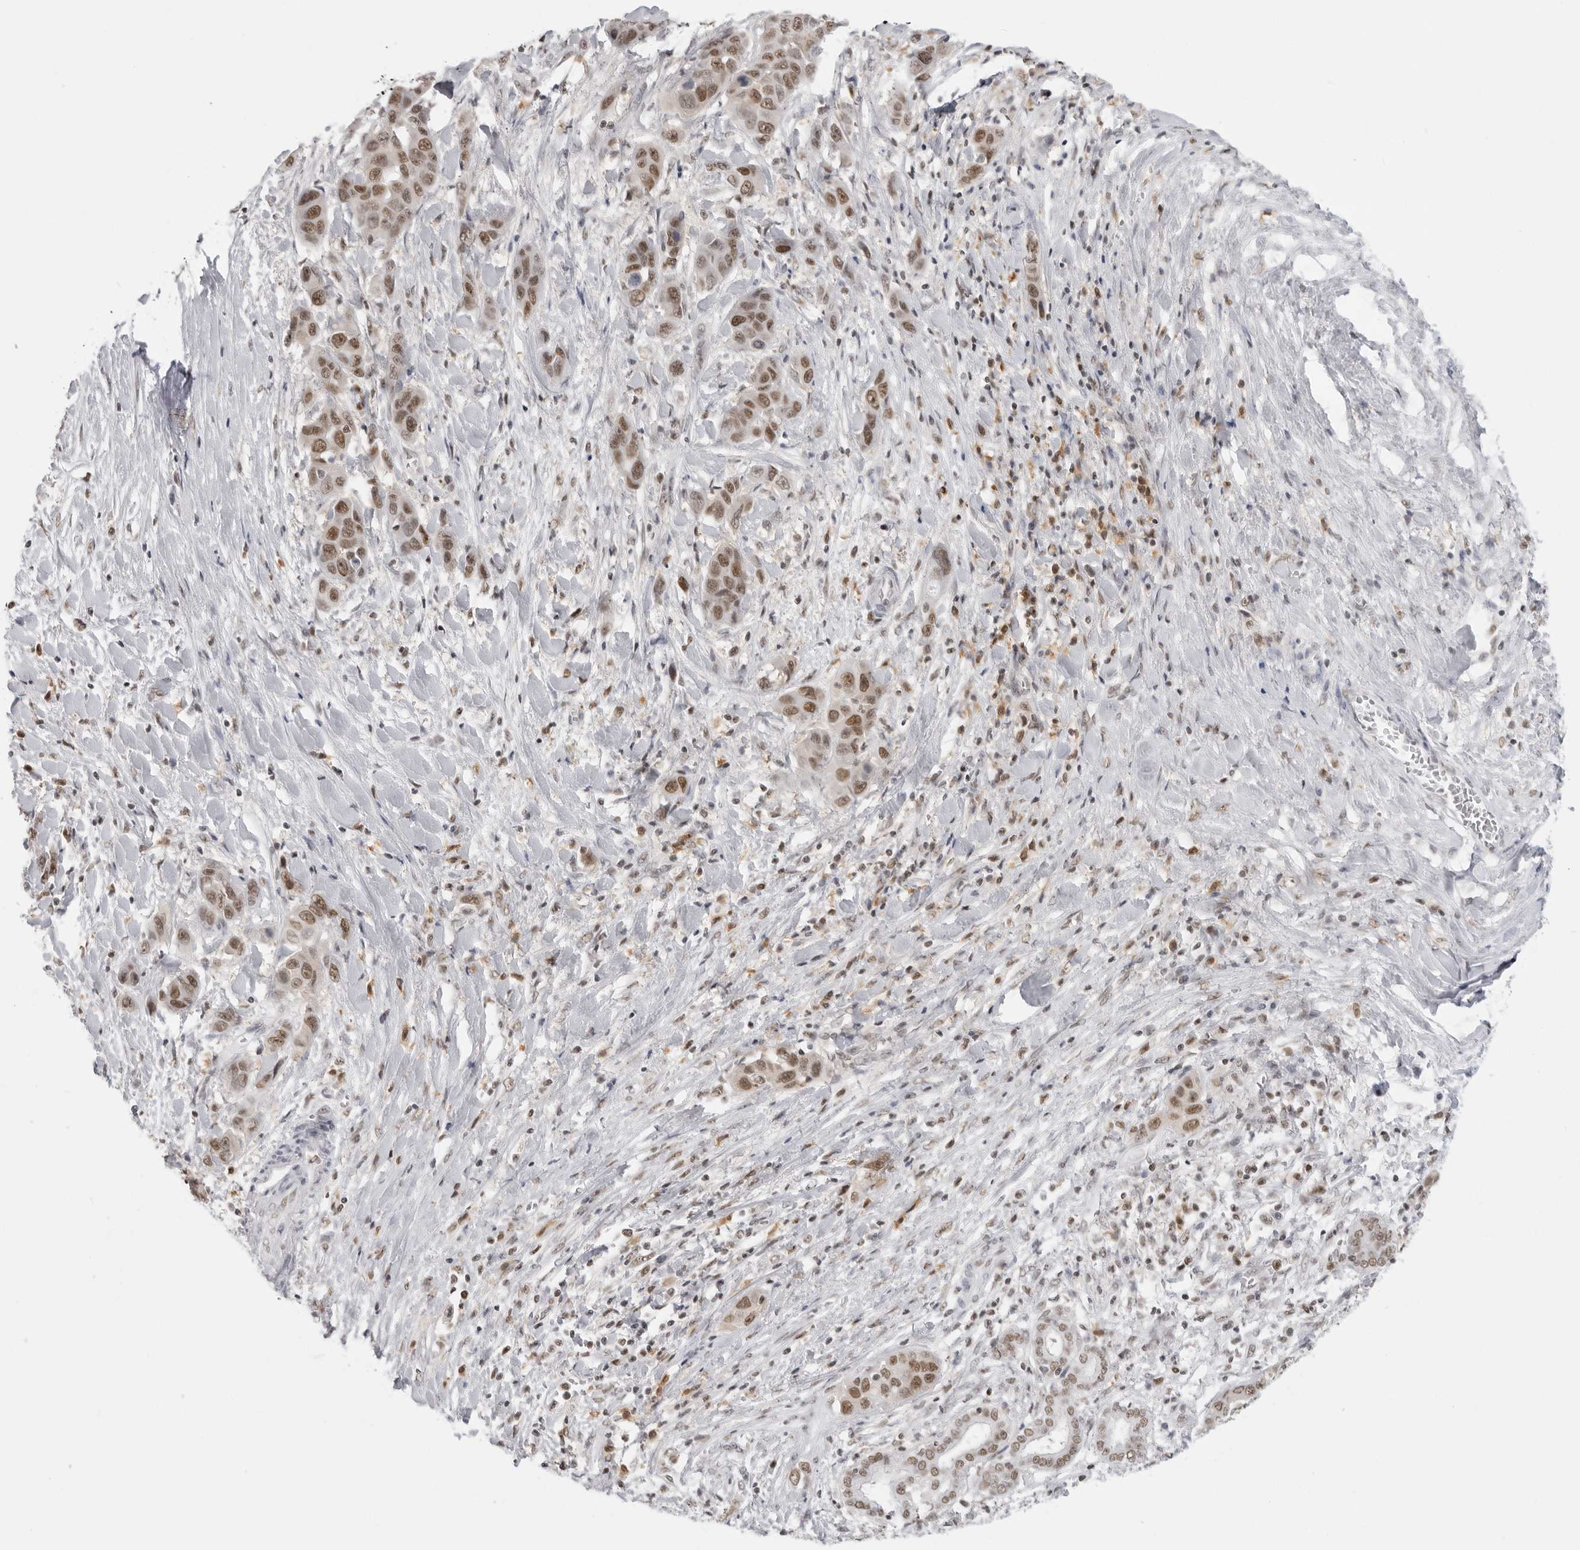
{"staining": {"intensity": "moderate", "quantity": ">75%", "location": "nuclear"}, "tissue": "liver cancer", "cell_type": "Tumor cells", "image_type": "cancer", "snomed": [{"axis": "morphology", "description": "Cholangiocarcinoma"}, {"axis": "topography", "description": "Liver"}], "caption": "This is an image of immunohistochemistry (IHC) staining of liver cancer (cholangiocarcinoma), which shows moderate expression in the nuclear of tumor cells.", "gene": "RPA2", "patient": {"sex": "female", "age": 52}}